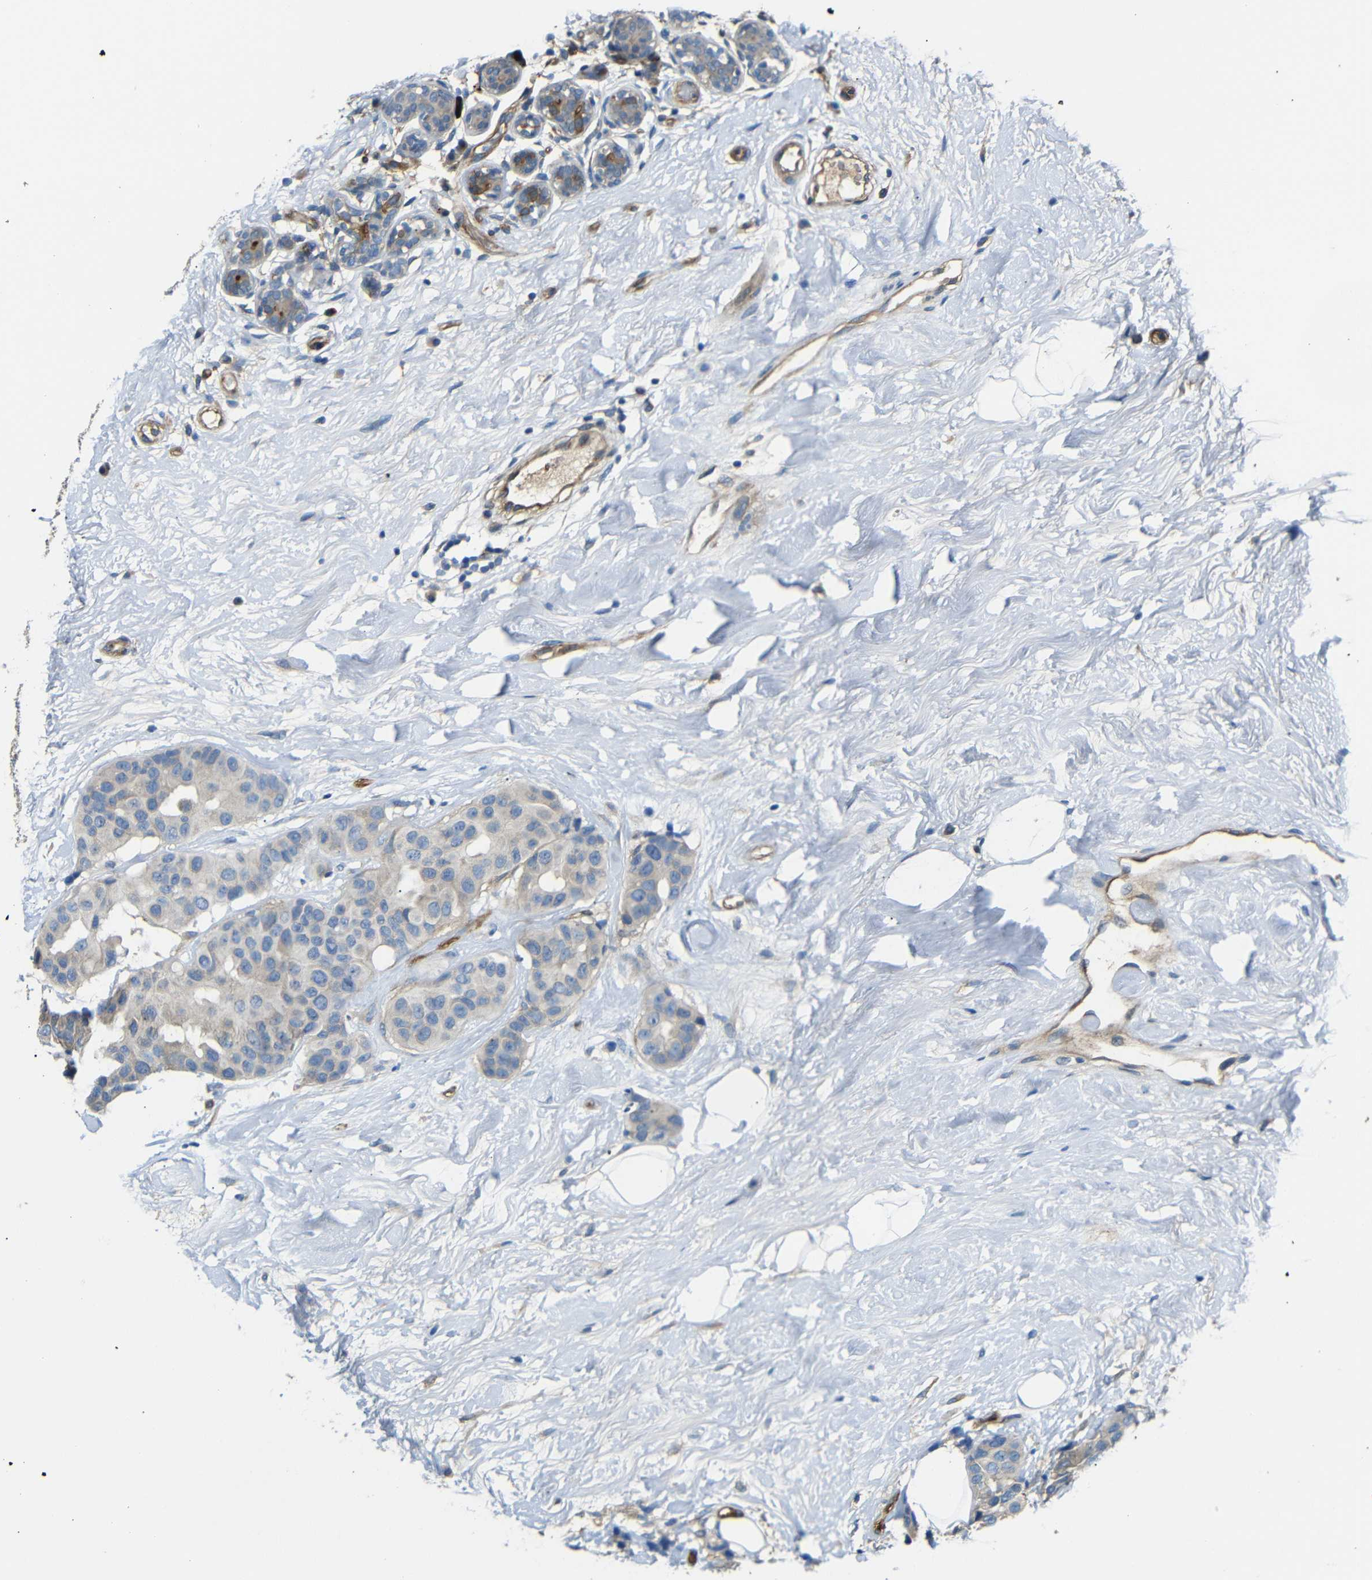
{"staining": {"intensity": "weak", "quantity": ">75%", "location": "cytoplasmic/membranous"}, "tissue": "breast cancer", "cell_type": "Tumor cells", "image_type": "cancer", "snomed": [{"axis": "morphology", "description": "Normal tissue, NOS"}, {"axis": "morphology", "description": "Duct carcinoma"}, {"axis": "topography", "description": "Breast"}], "caption": "There is low levels of weak cytoplasmic/membranous staining in tumor cells of breast intraductal carcinoma, as demonstrated by immunohistochemical staining (brown color).", "gene": "MYO1B", "patient": {"sex": "female", "age": 39}}